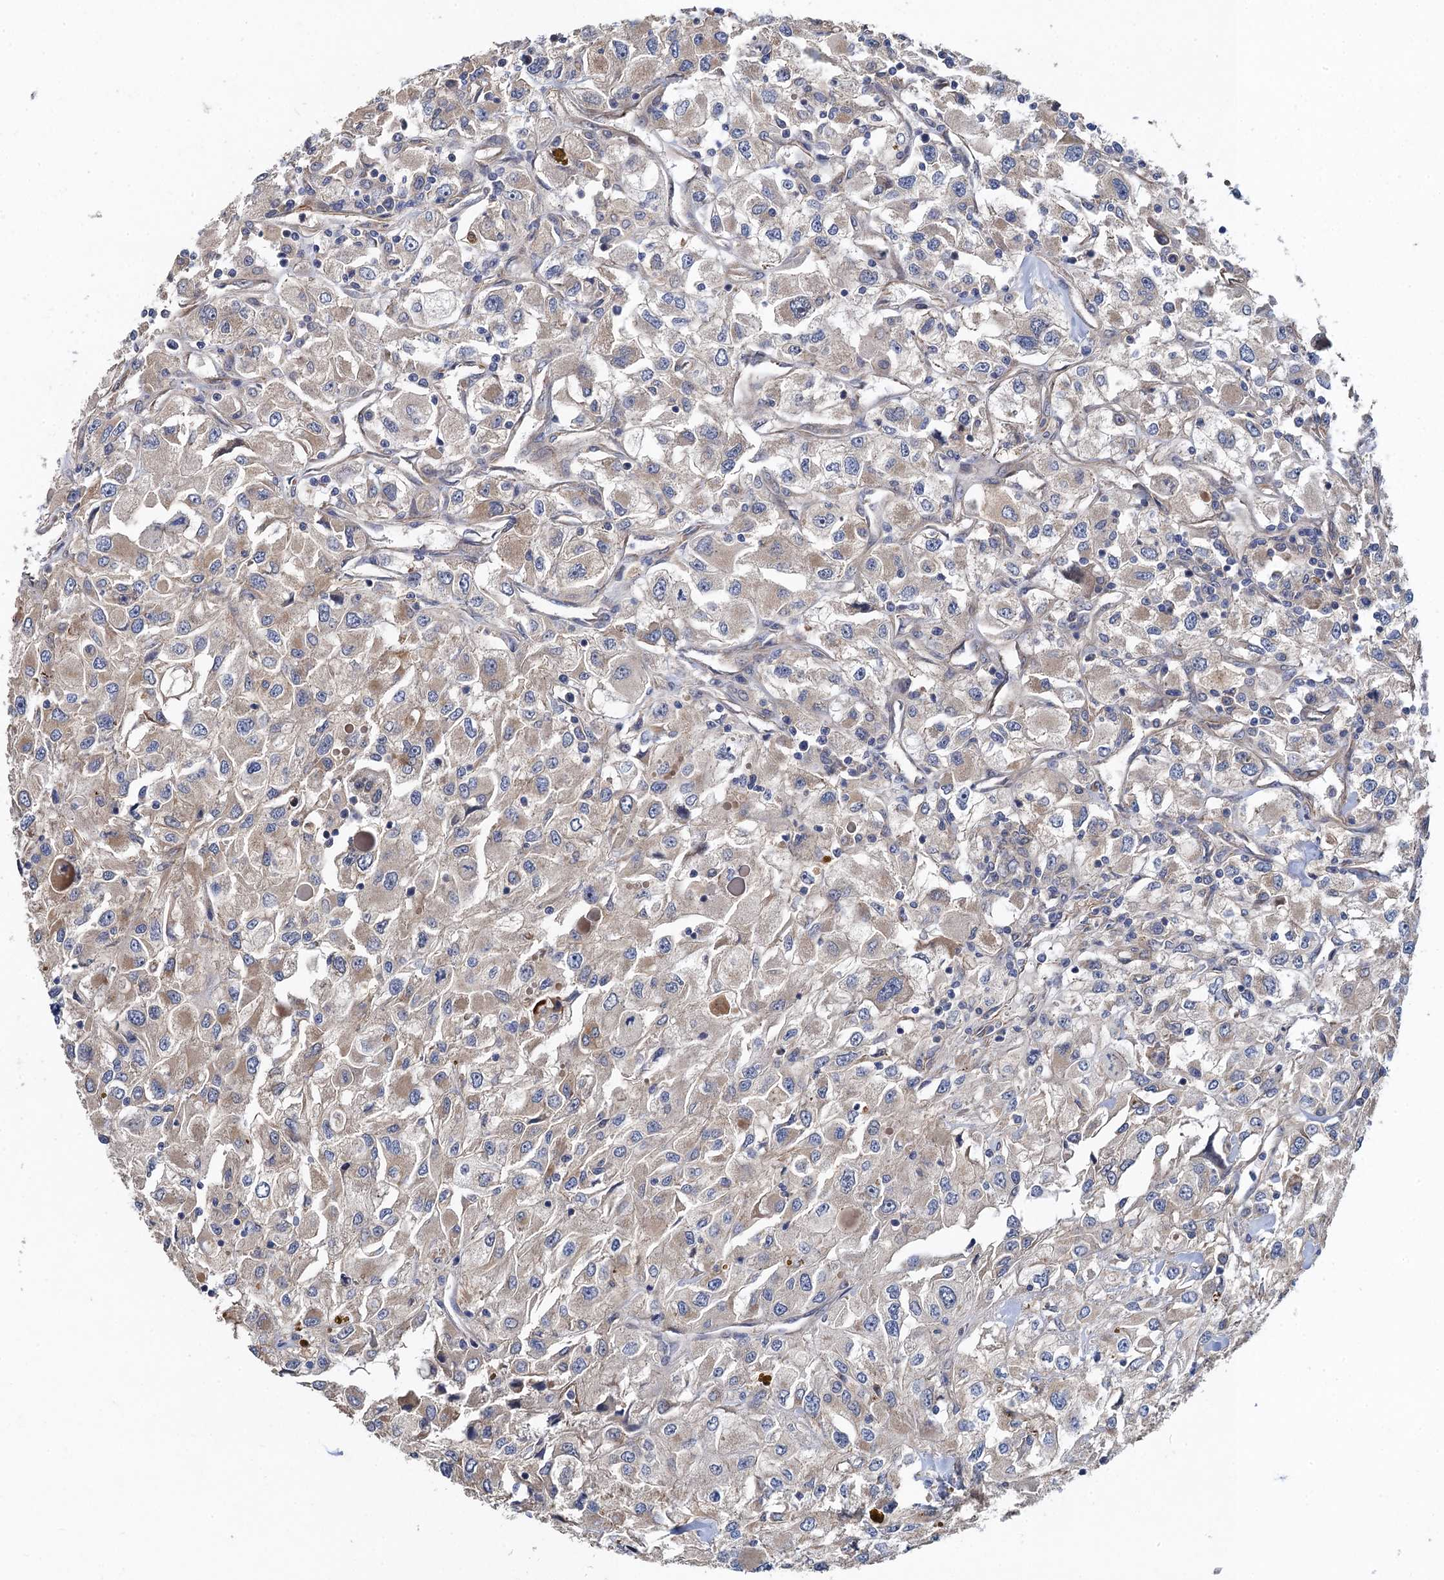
{"staining": {"intensity": "moderate", "quantity": "25%-75%", "location": "cytoplasmic/membranous"}, "tissue": "renal cancer", "cell_type": "Tumor cells", "image_type": "cancer", "snomed": [{"axis": "morphology", "description": "Adenocarcinoma, NOS"}, {"axis": "topography", "description": "Kidney"}], "caption": "Brown immunohistochemical staining in renal adenocarcinoma displays moderate cytoplasmic/membranous staining in approximately 25%-75% of tumor cells.", "gene": "PJA2", "patient": {"sex": "female", "age": 52}}